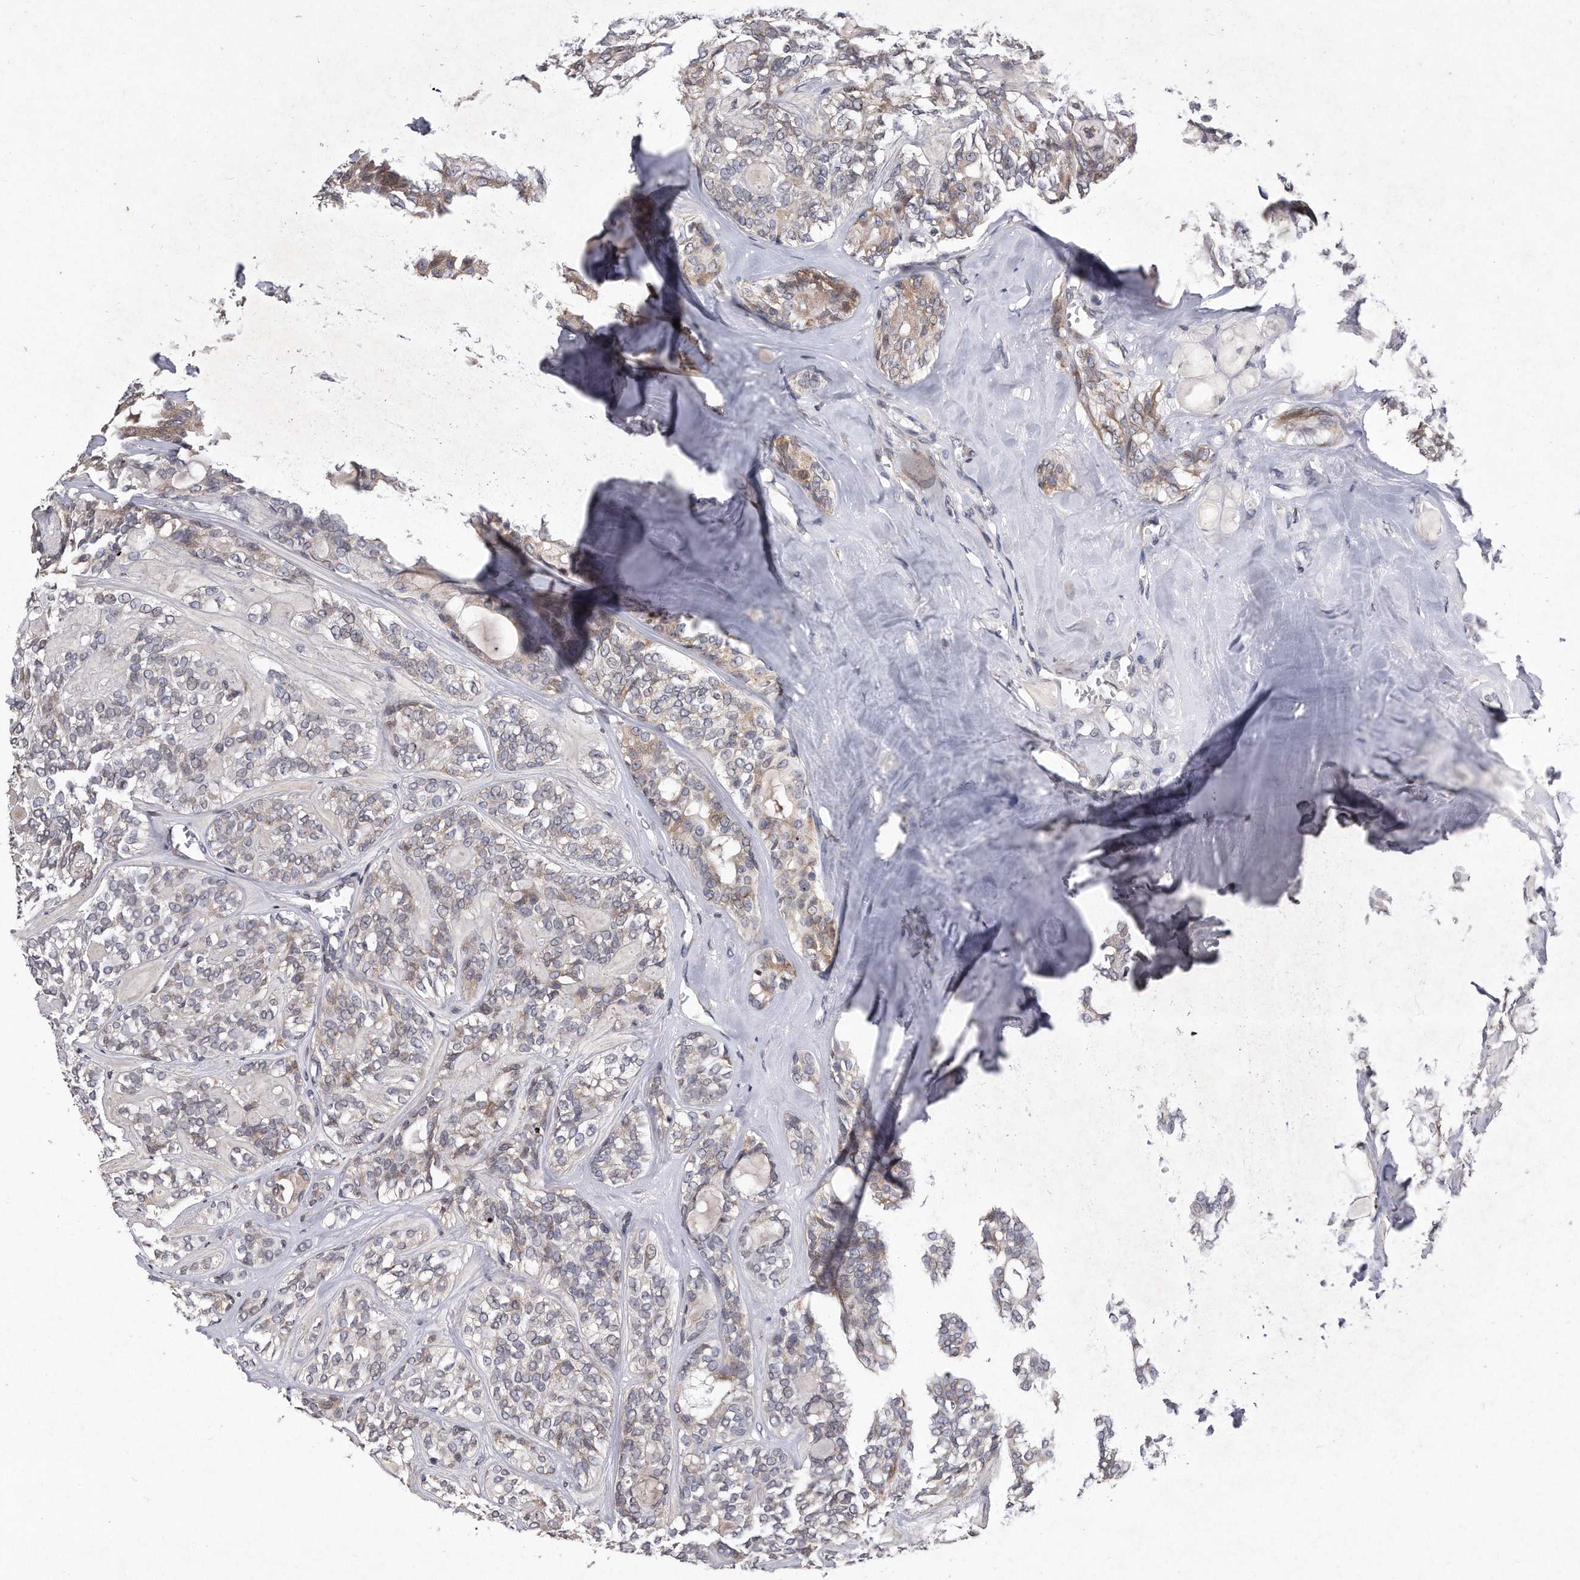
{"staining": {"intensity": "weak", "quantity": "<25%", "location": "cytoplasmic/membranous"}, "tissue": "head and neck cancer", "cell_type": "Tumor cells", "image_type": "cancer", "snomed": [{"axis": "morphology", "description": "Adenocarcinoma, NOS"}, {"axis": "topography", "description": "Head-Neck"}], "caption": "Human head and neck cancer stained for a protein using IHC demonstrates no staining in tumor cells.", "gene": "DAB1", "patient": {"sex": "male", "age": 66}}